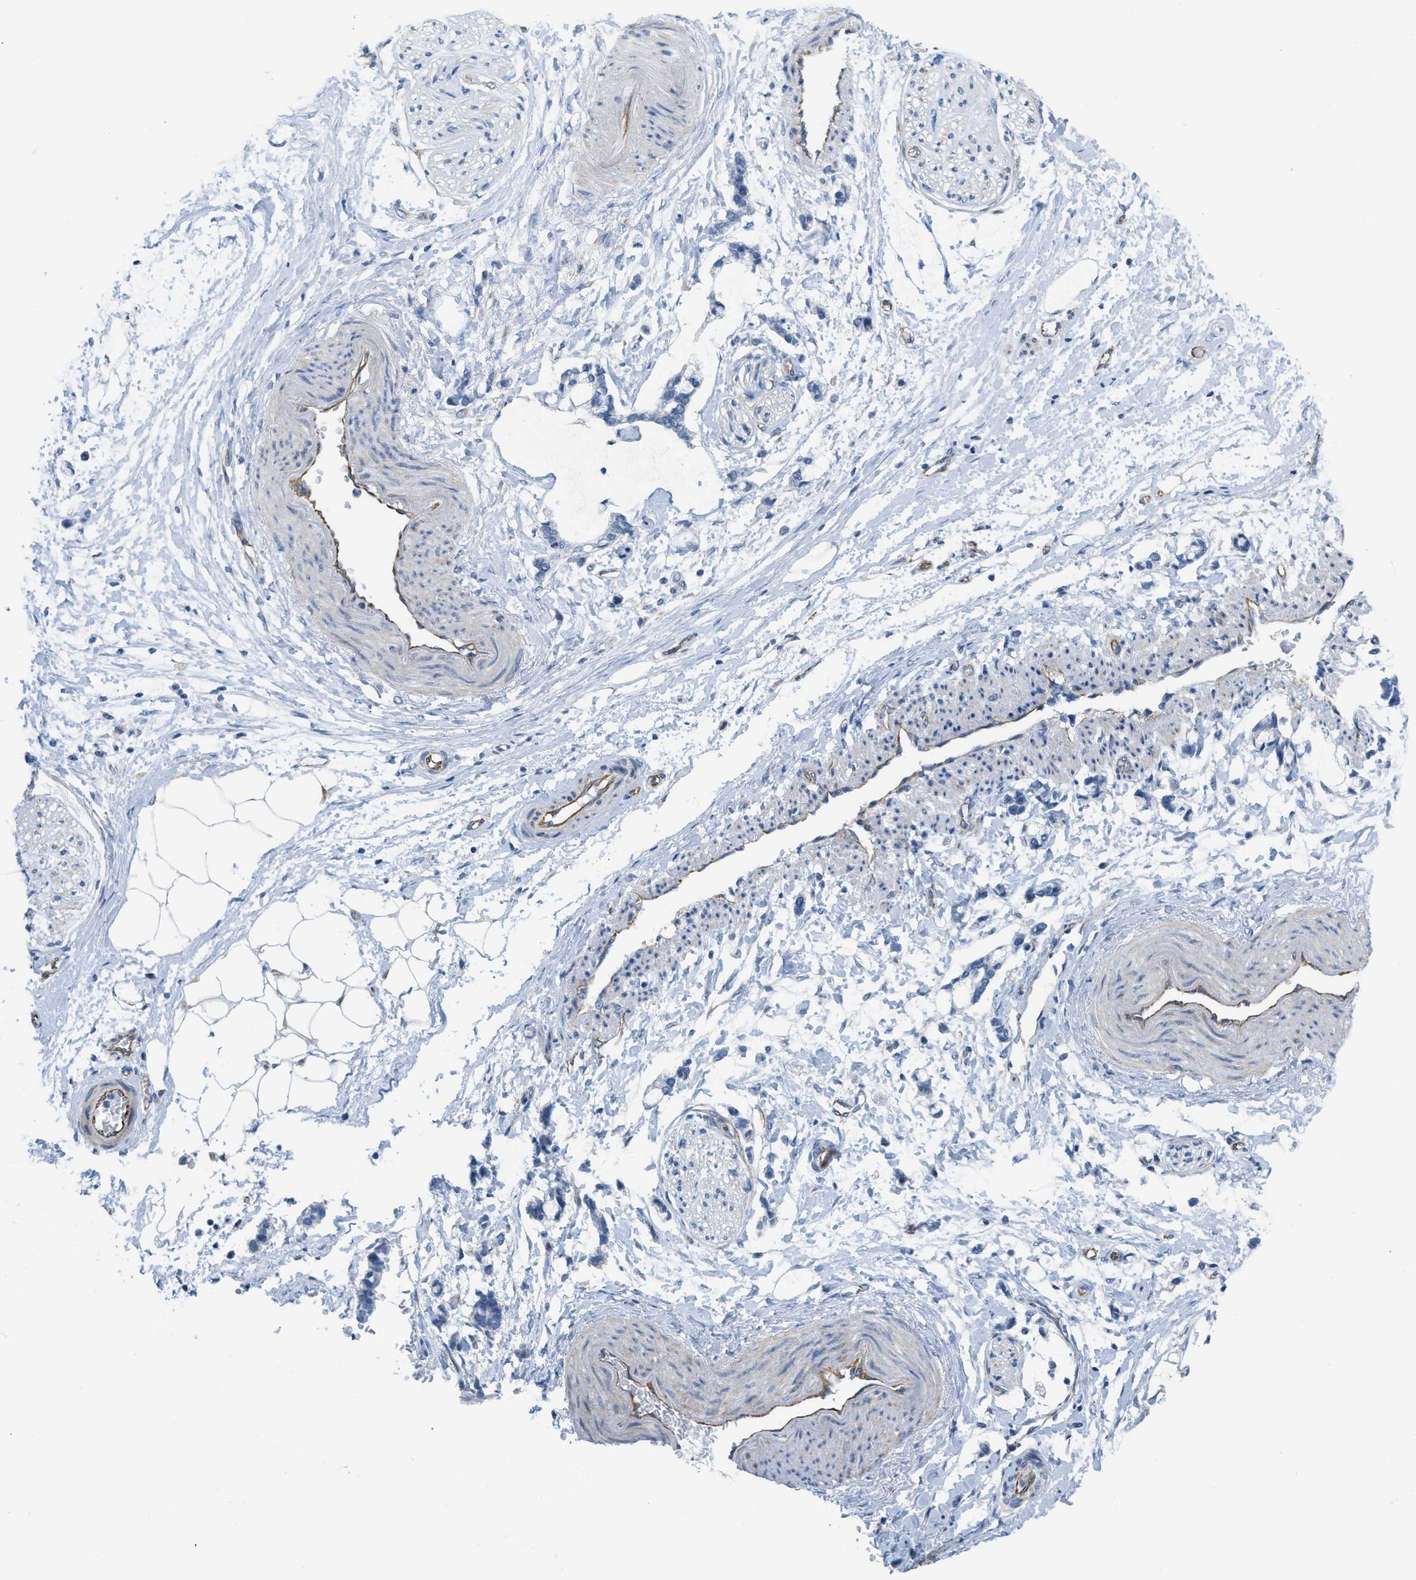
{"staining": {"intensity": "moderate", "quantity": "<25%", "location": "cytoplasmic/membranous"}, "tissue": "adipose tissue", "cell_type": "Adipocytes", "image_type": "normal", "snomed": [{"axis": "morphology", "description": "Normal tissue, NOS"}, {"axis": "morphology", "description": "Adenocarcinoma, NOS"}, {"axis": "topography", "description": "Colon"}, {"axis": "topography", "description": "Peripheral nerve tissue"}], "caption": "A high-resolution photomicrograph shows IHC staining of normal adipose tissue, which demonstrates moderate cytoplasmic/membranous positivity in about <25% of adipocytes.", "gene": "SLC12A1", "patient": {"sex": "male", "age": 14}}